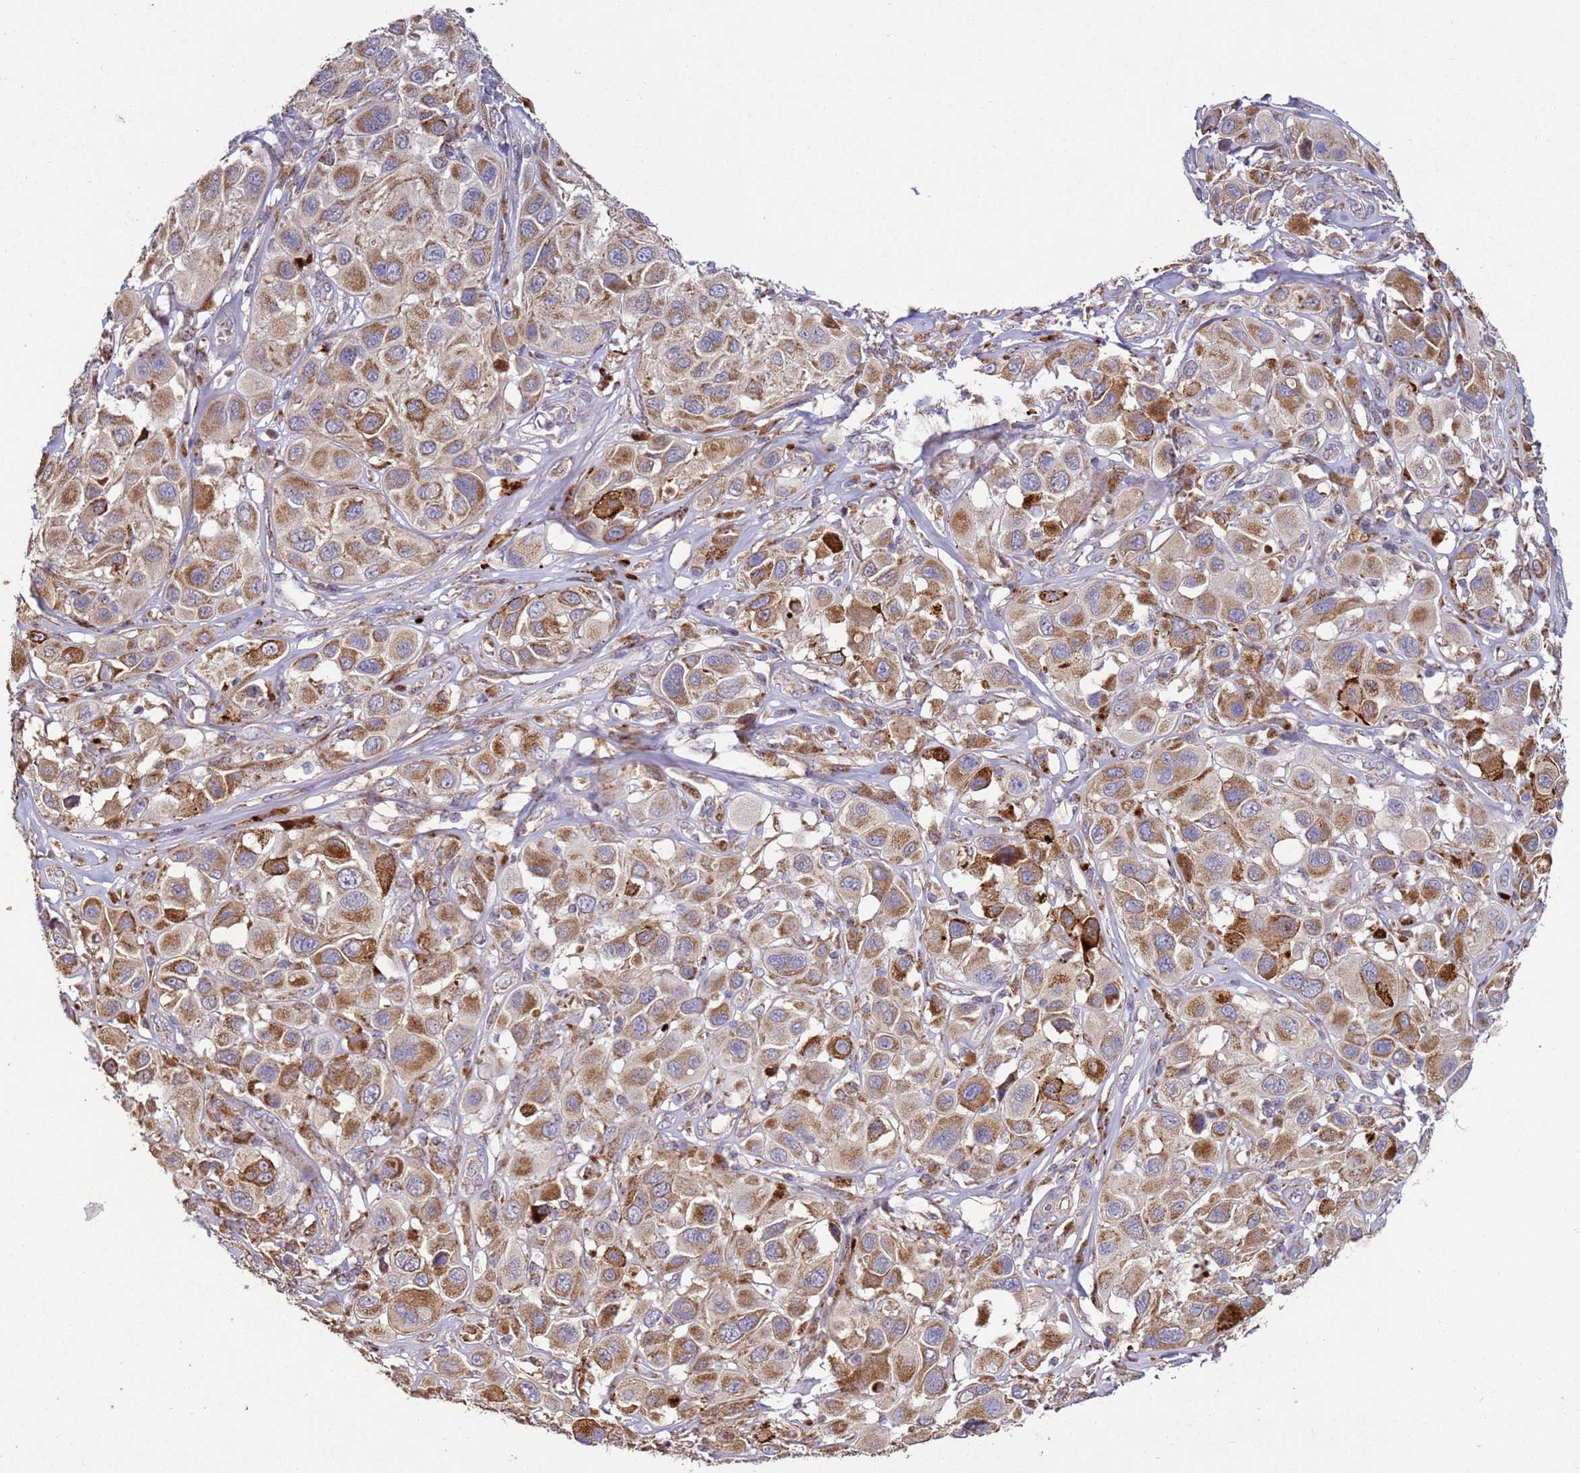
{"staining": {"intensity": "moderate", "quantity": ">75%", "location": "cytoplasmic/membranous"}, "tissue": "melanoma", "cell_type": "Tumor cells", "image_type": "cancer", "snomed": [{"axis": "morphology", "description": "Malignant melanoma, Metastatic site"}, {"axis": "topography", "description": "Skin"}], "caption": "Immunohistochemistry (IHC) photomicrograph of neoplastic tissue: human melanoma stained using immunohistochemistry (IHC) reveals medium levels of moderate protein expression localized specifically in the cytoplasmic/membranous of tumor cells, appearing as a cytoplasmic/membranous brown color.", "gene": "FBXO33", "patient": {"sex": "male", "age": 41}}